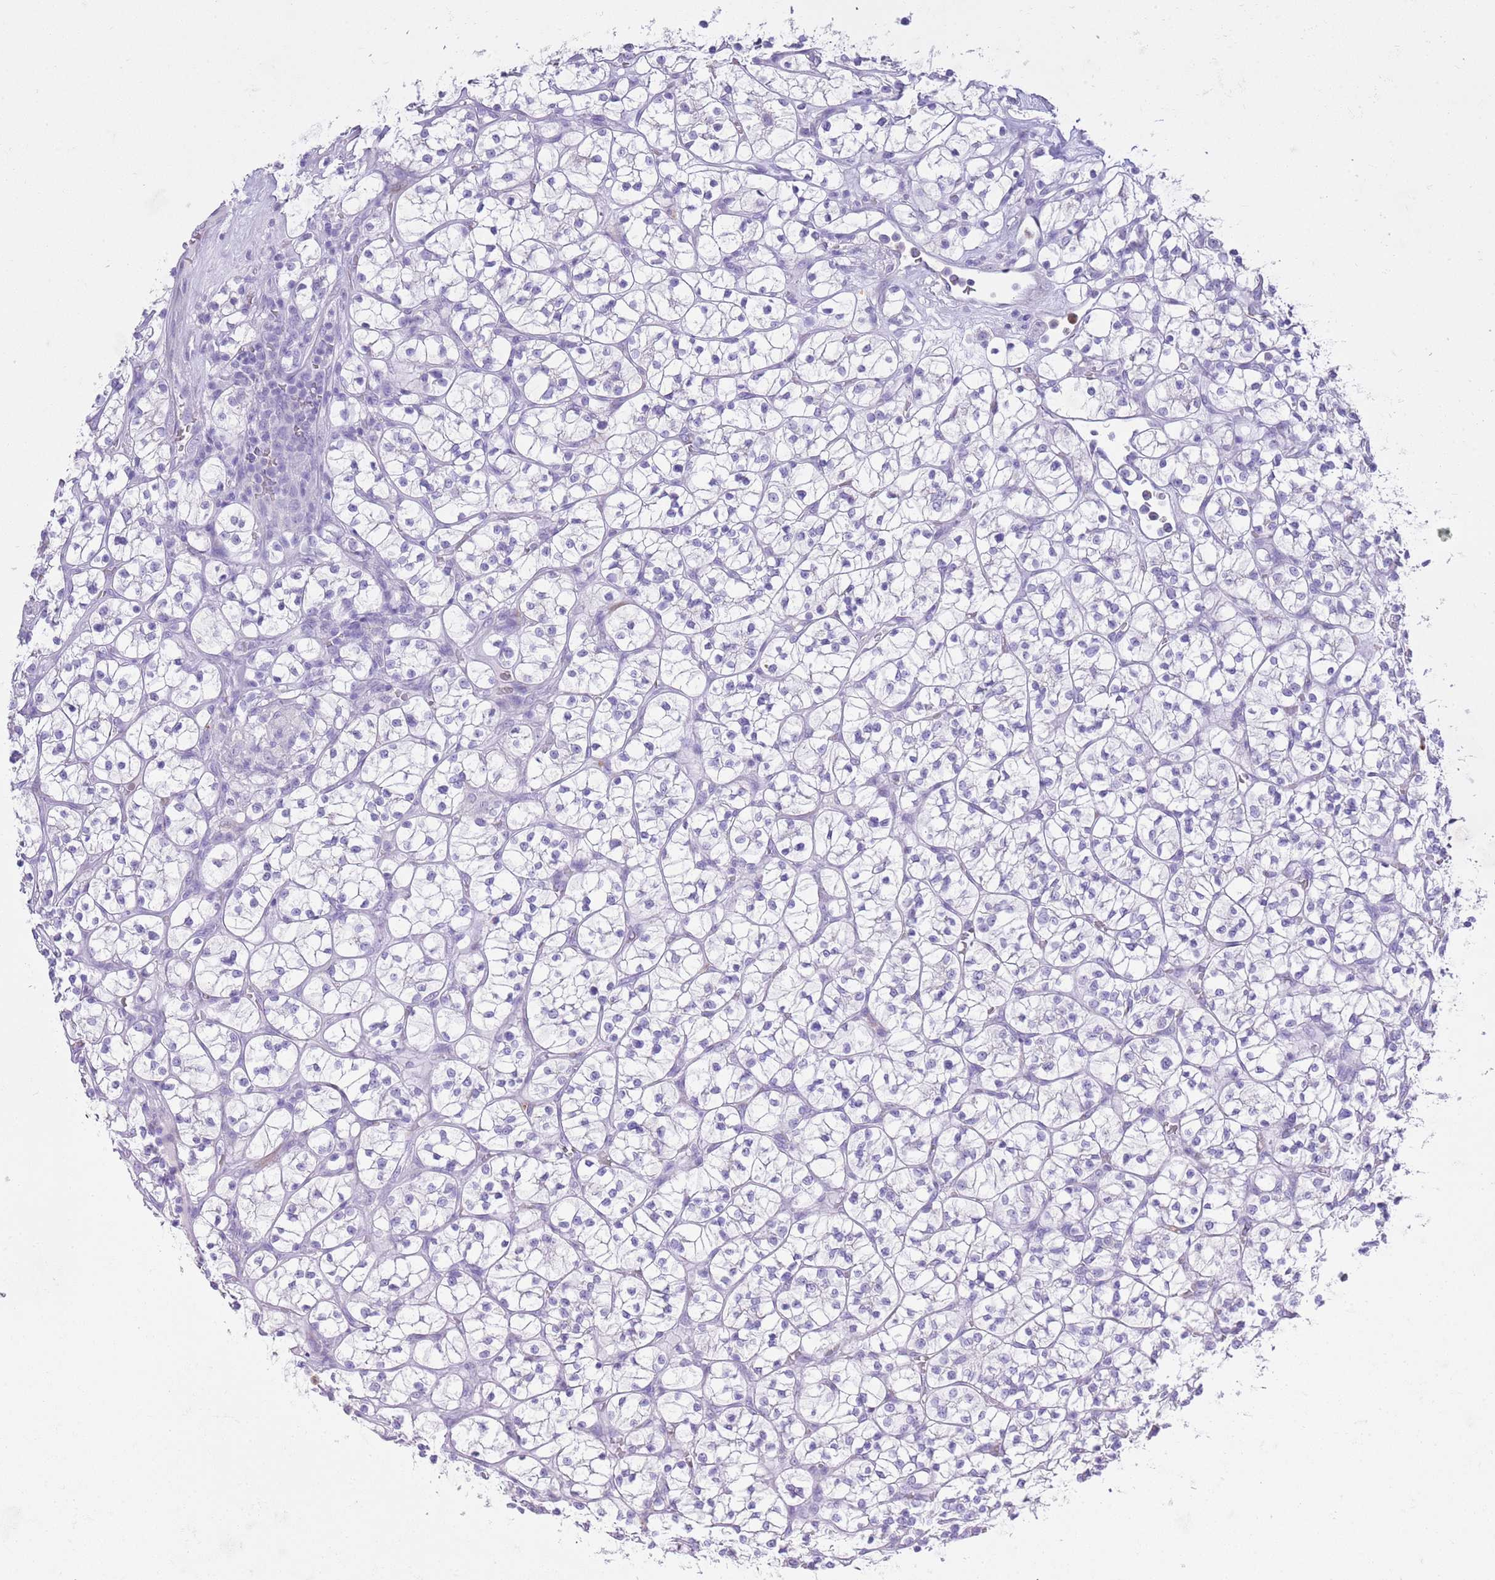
{"staining": {"intensity": "negative", "quantity": "none", "location": "none"}, "tissue": "renal cancer", "cell_type": "Tumor cells", "image_type": "cancer", "snomed": [{"axis": "morphology", "description": "Adenocarcinoma, NOS"}, {"axis": "topography", "description": "Kidney"}], "caption": "This histopathology image is of renal cancer stained with IHC to label a protein in brown with the nuclei are counter-stained blue. There is no positivity in tumor cells.", "gene": "OR2Z1", "patient": {"sex": "female", "age": 64}}